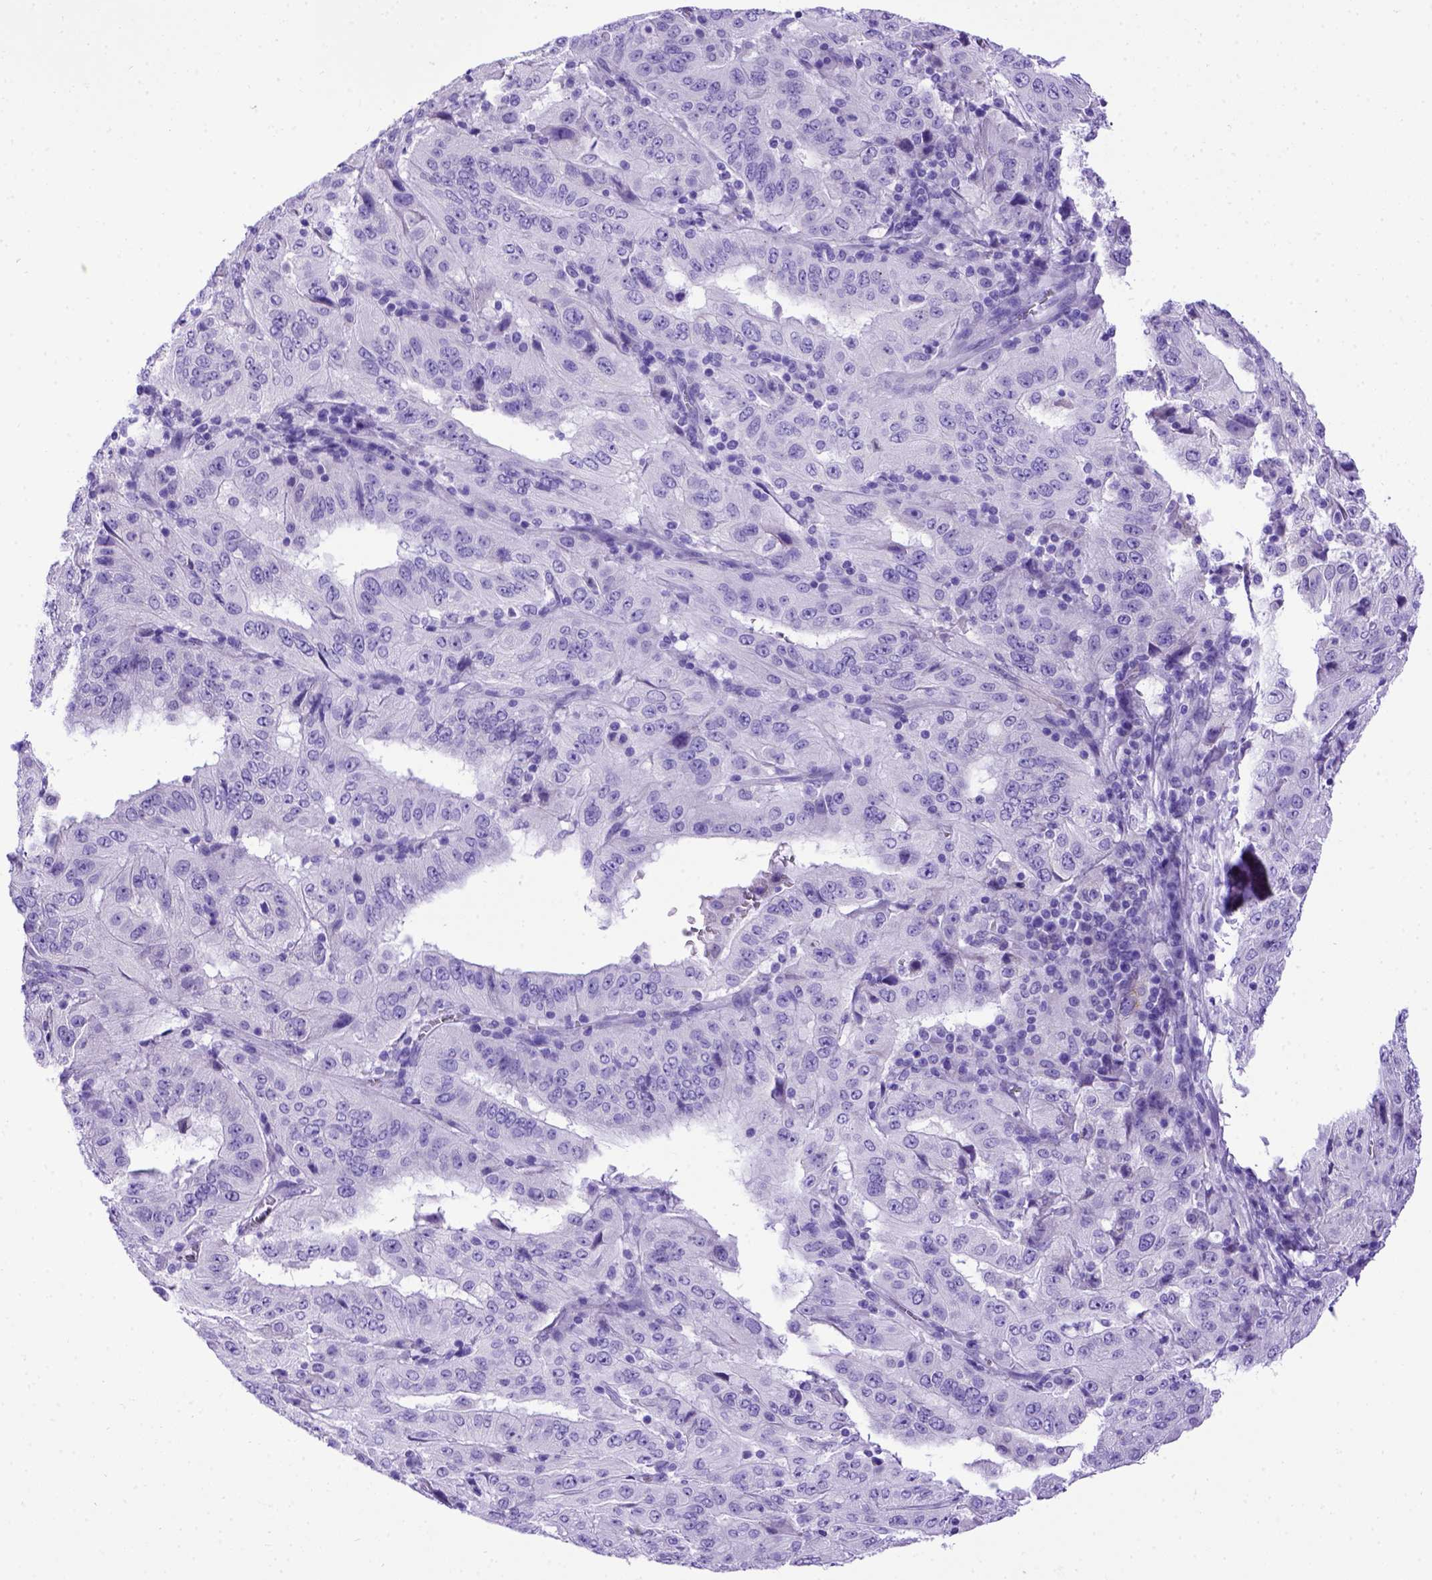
{"staining": {"intensity": "negative", "quantity": "none", "location": "none"}, "tissue": "pancreatic cancer", "cell_type": "Tumor cells", "image_type": "cancer", "snomed": [{"axis": "morphology", "description": "Adenocarcinoma, NOS"}, {"axis": "topography", "description": "Pancreas"}], "caption": "Photomicrograph shows no protein staining in tumor cells of pancreatic cancer (adenocarcinoma) tissue.", "gene": "MEOX2", "patient": {"sex": "male", "age": 63}}